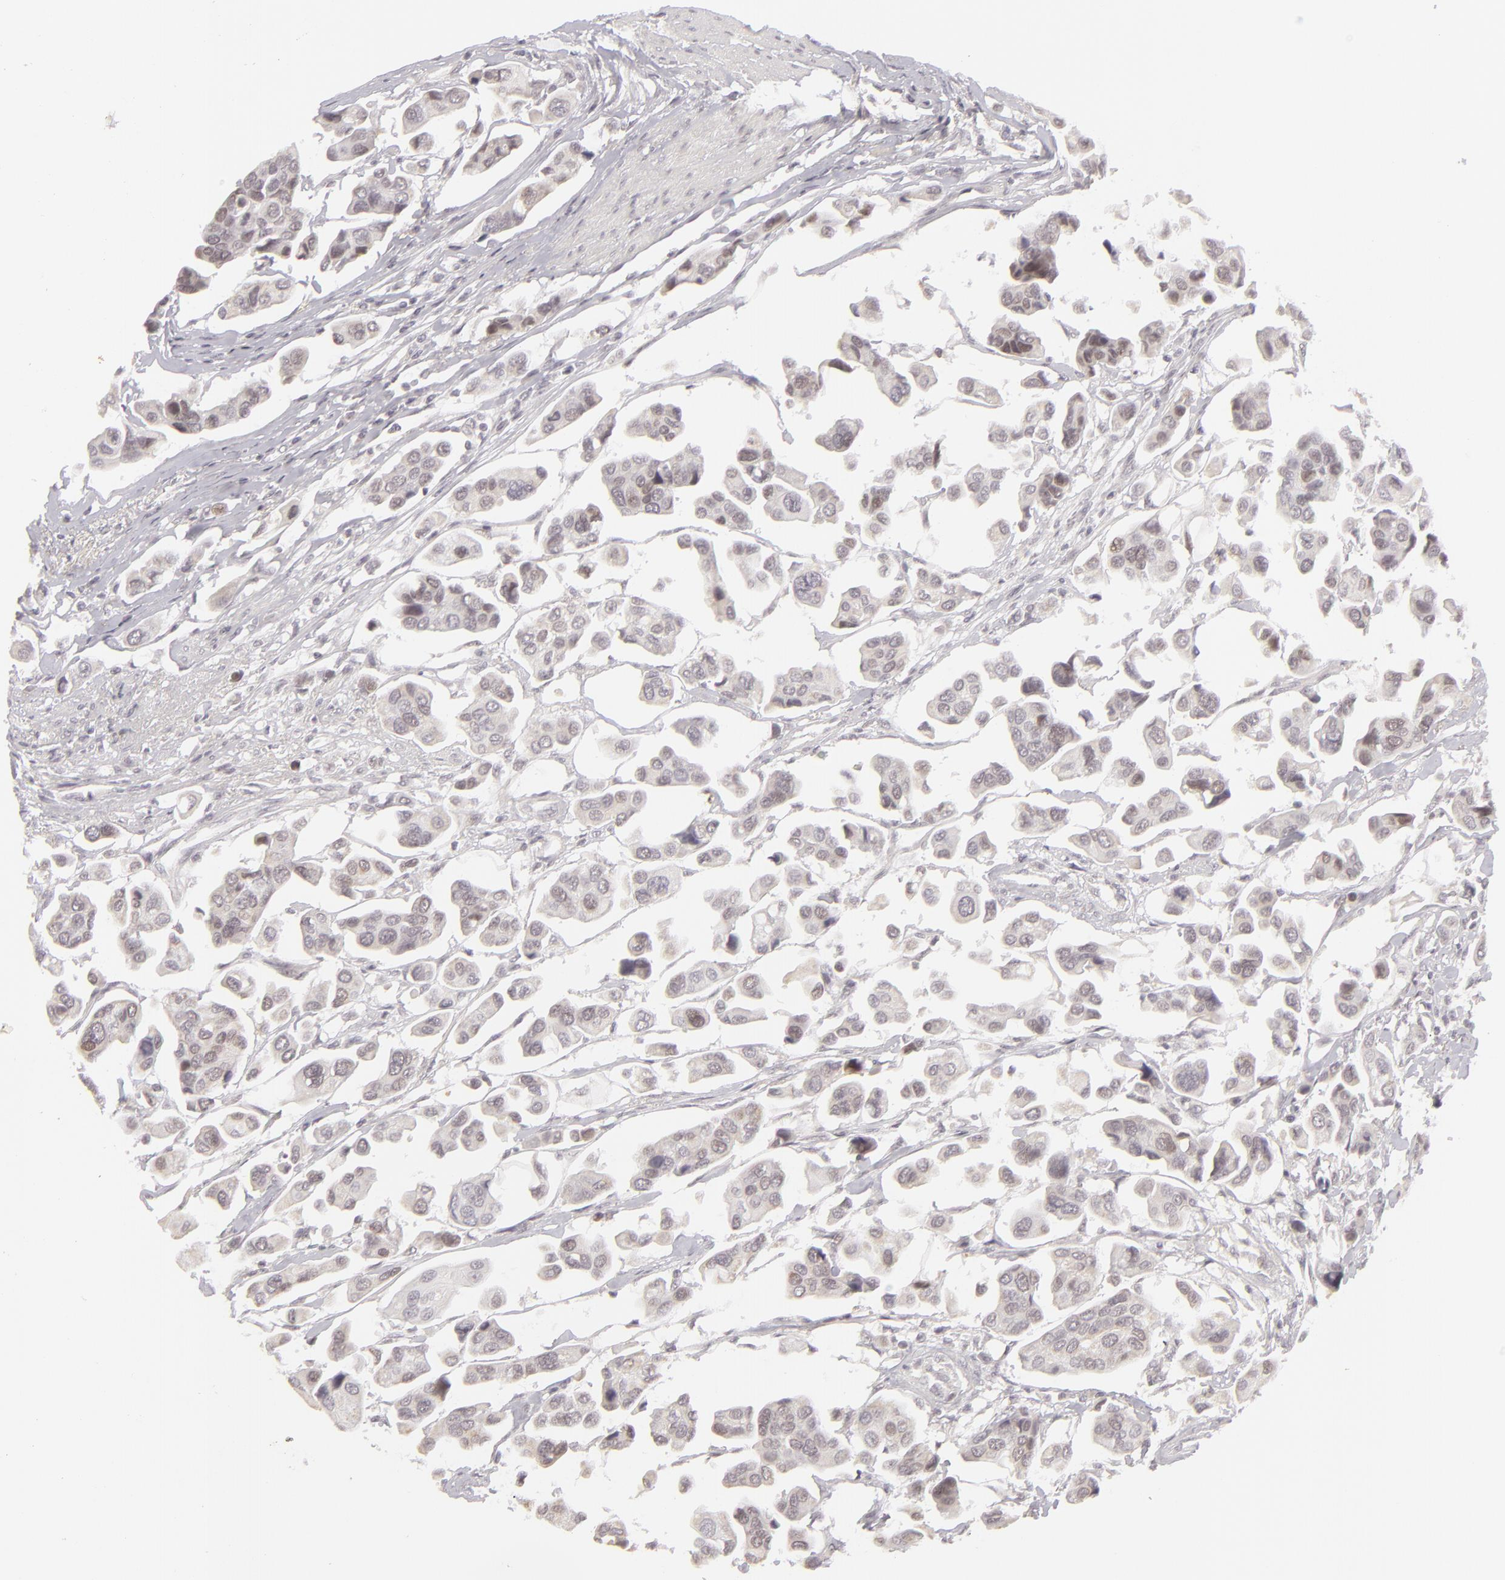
{"staining": {"intensity": "weak", "quantity": "<25%", "location": "nuclear"}, "tissue": "urothelial cancer", "cell_type": "Tumor cells", "image_type": "cancer", "snomed": [{"axis": "morphology", "description": "Adenocarcinoma, NOS"}, {"axis": "topography", "description": "Urinary bladder"}], "caption": "This is a photomicrograph of IHC staining of adenocarcinoma, which shows no positivity in tumor cells.", "gene": "SIX1", "patient": {"sex": "male", "age": 61}}